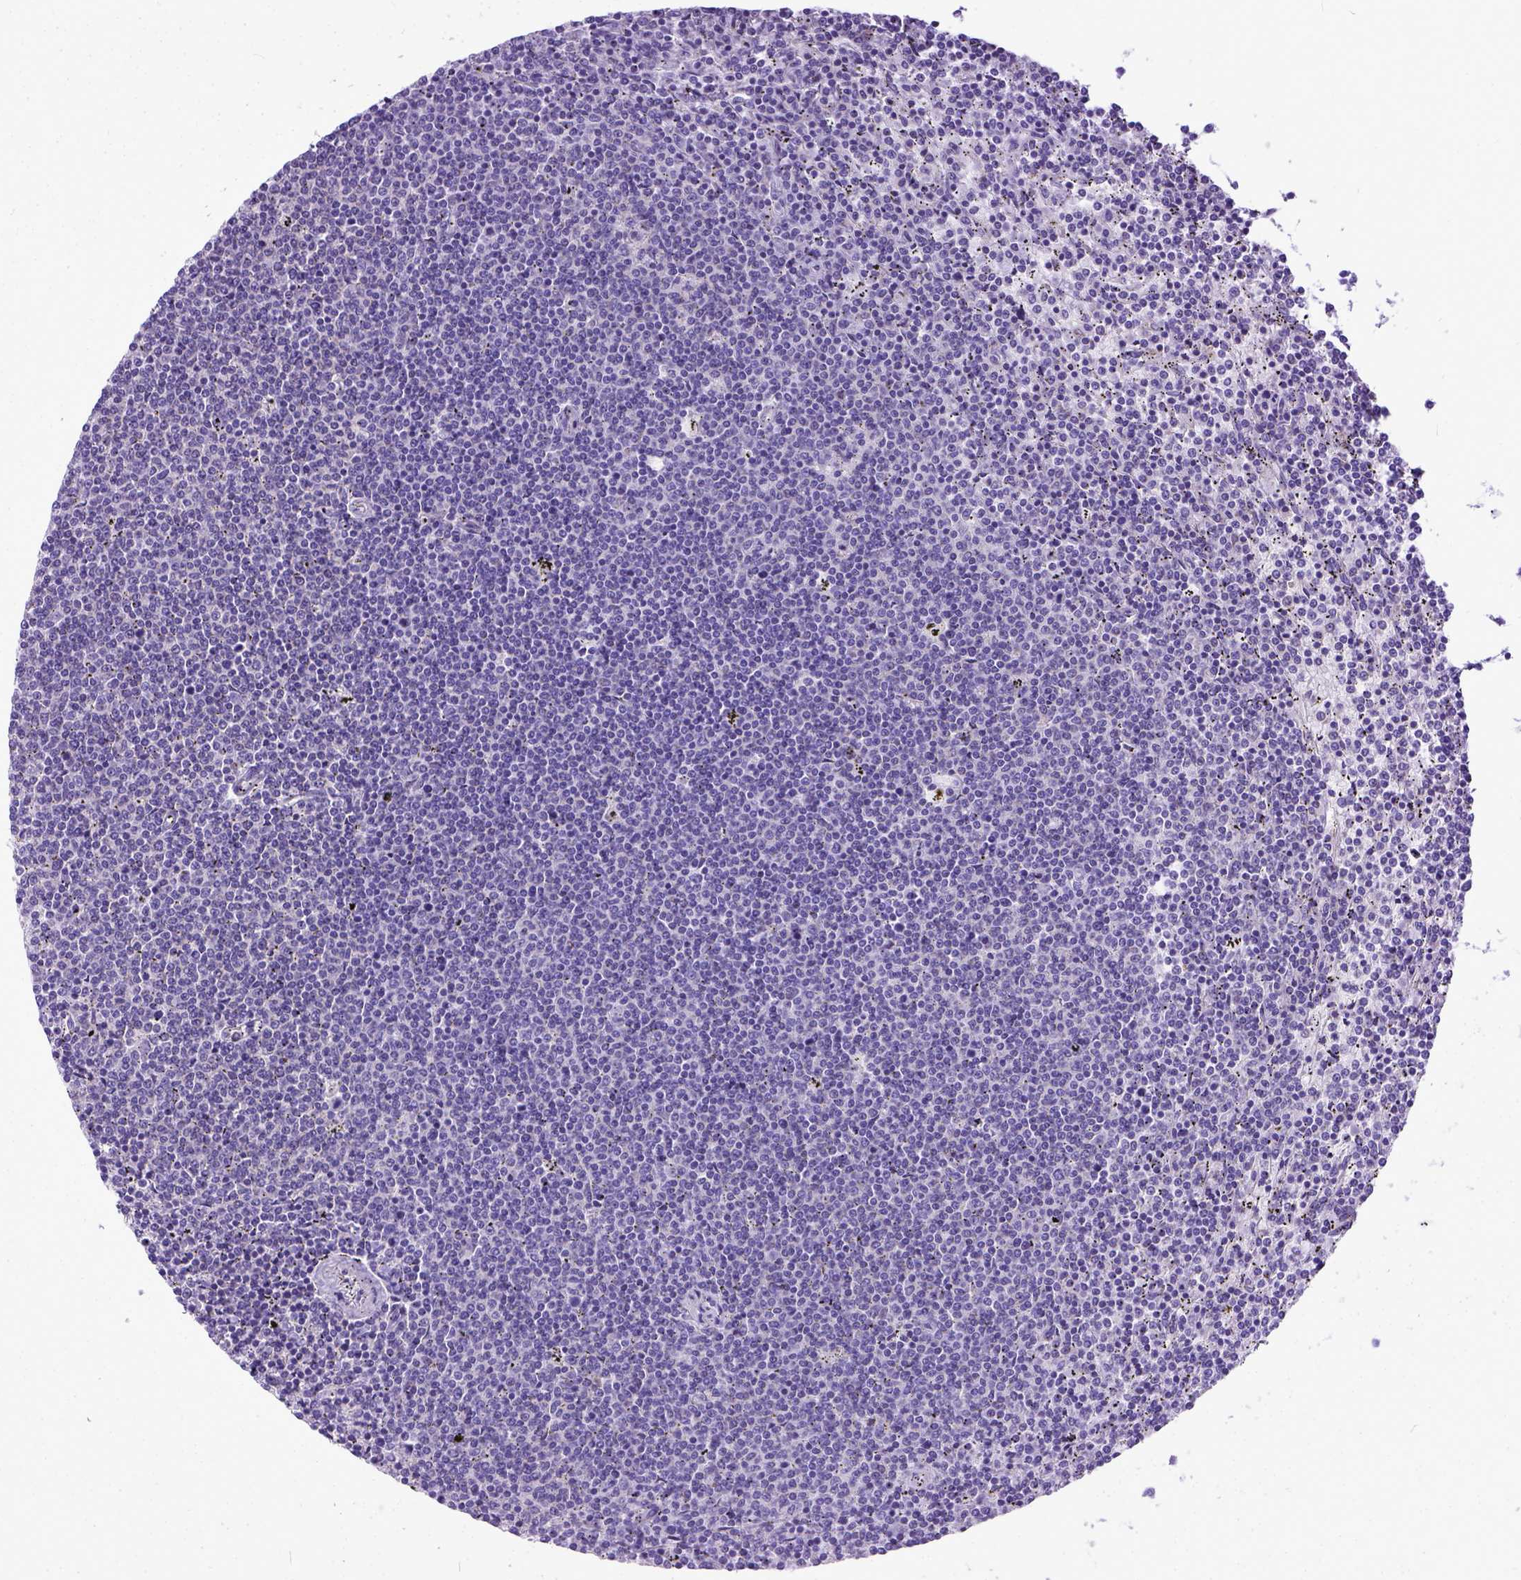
{"staining": {"intensity": "negative", "quantity": "none", "location": "none"}, "tissue": "lymphoma", "cell_type": "Tumor cells", "image_type": "cancer", "snomed": [{"axis": "morphology", "description": "Malignant lymphoma, non-Hodgkin's type, Low grade"}, {"axis": "topography", "description": "Spleen"}], "caption": "High power microscopy image of an IHC photomicrograph of low-grade malignant lymphoma, non-Hodgkin's type, revealing no significant expression in tumor cells. (DAB (3,3'-diaminobenzidine) immunohistochemistry with hematoxylin counter stain).", "gene": "PLK5", "patient": {"sex": "female", "age": 50}}